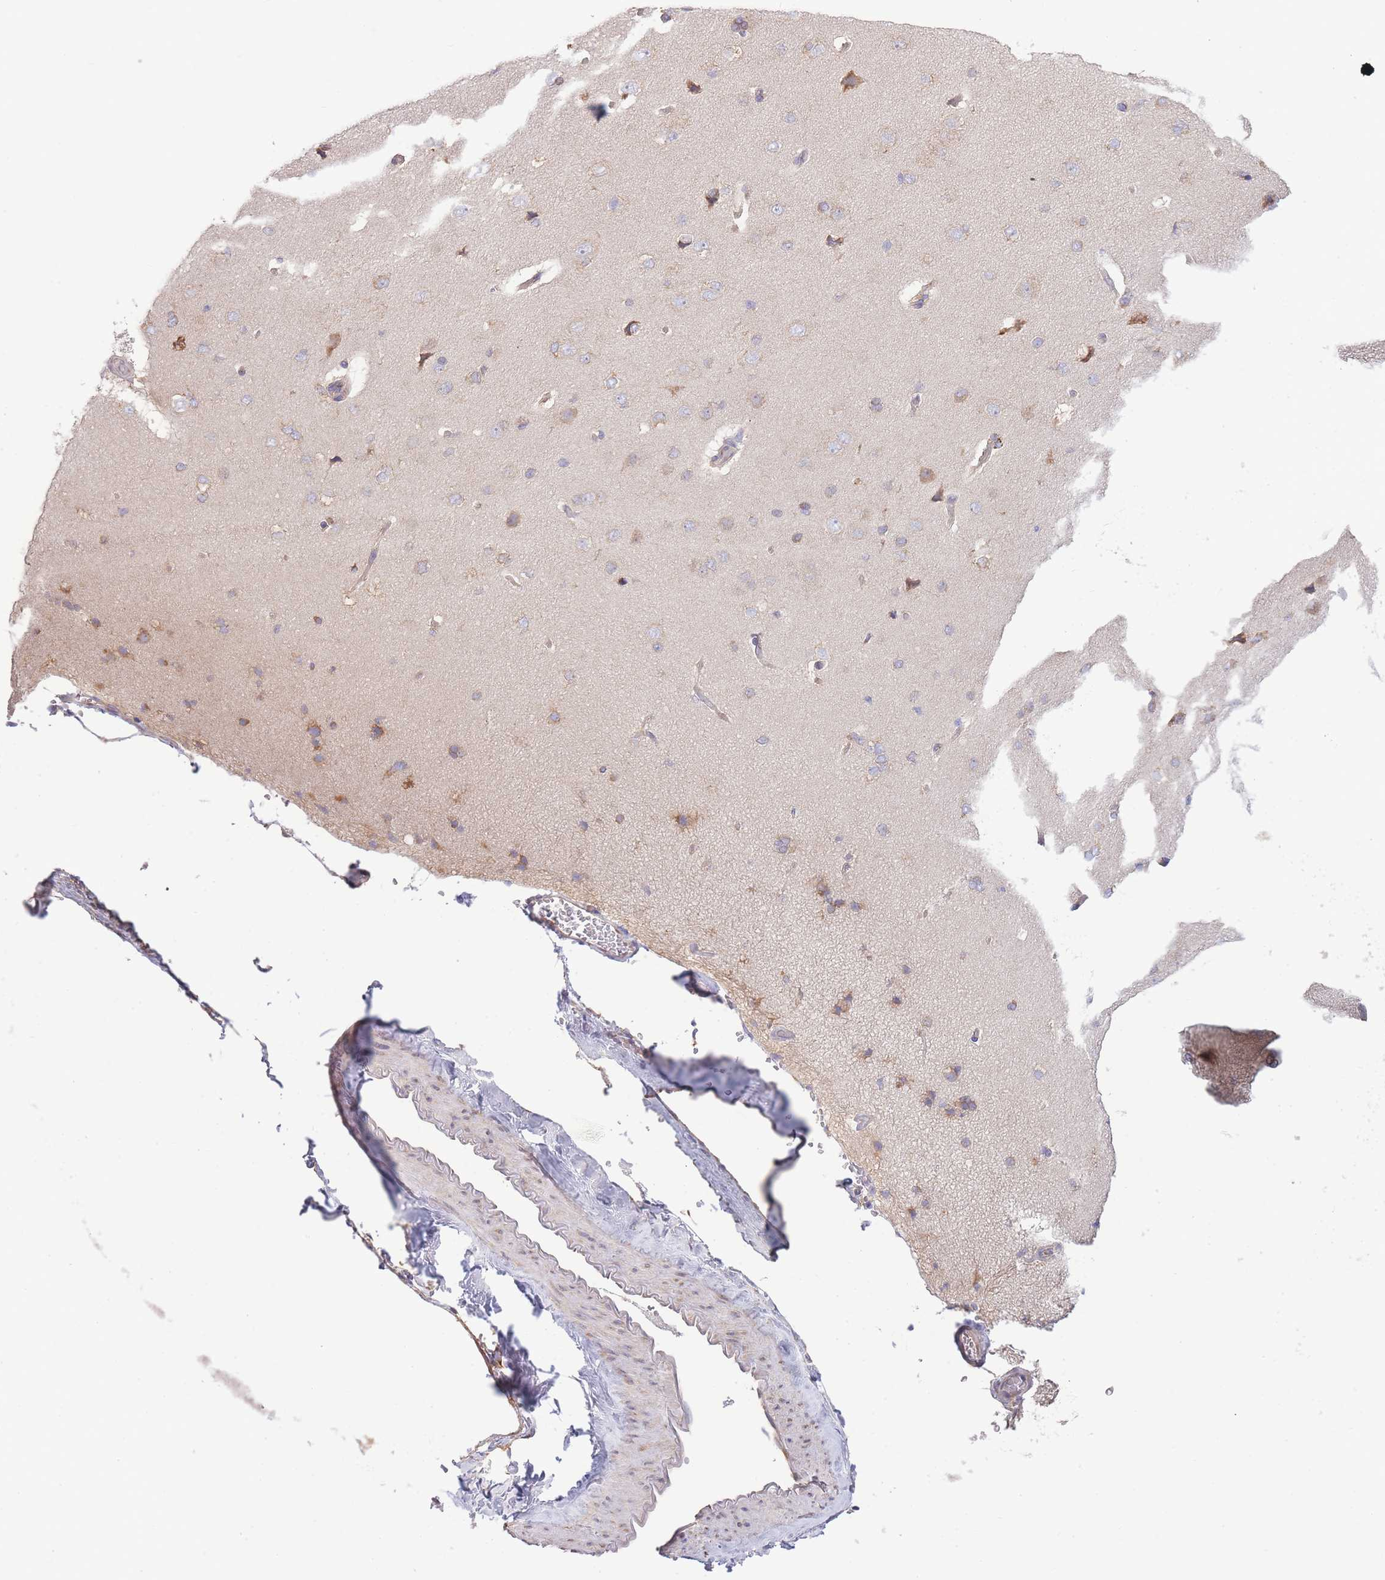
{"staining": {"intensity": "weak", "quantity": ">75%", "location": "cytoplasmic/membranous"}, "tissue": "cerebral cortex", "cell_type": "Endothelial cells", "image_type": "normal", "snomed": [{"axis": "morphology", "description": "Normal tissue, NOS"}, {"axis": "topography", "description": "Cerebral cortex"}], "caption": "Brown immunohistochemical staining in unremarkable cerebral cortex exhibits weak cytoplasmic/membranous positivity in approximately >75% of endothelial cells.", "gene": "BEX1", "patient": {"sex": "male", "age": 62}}